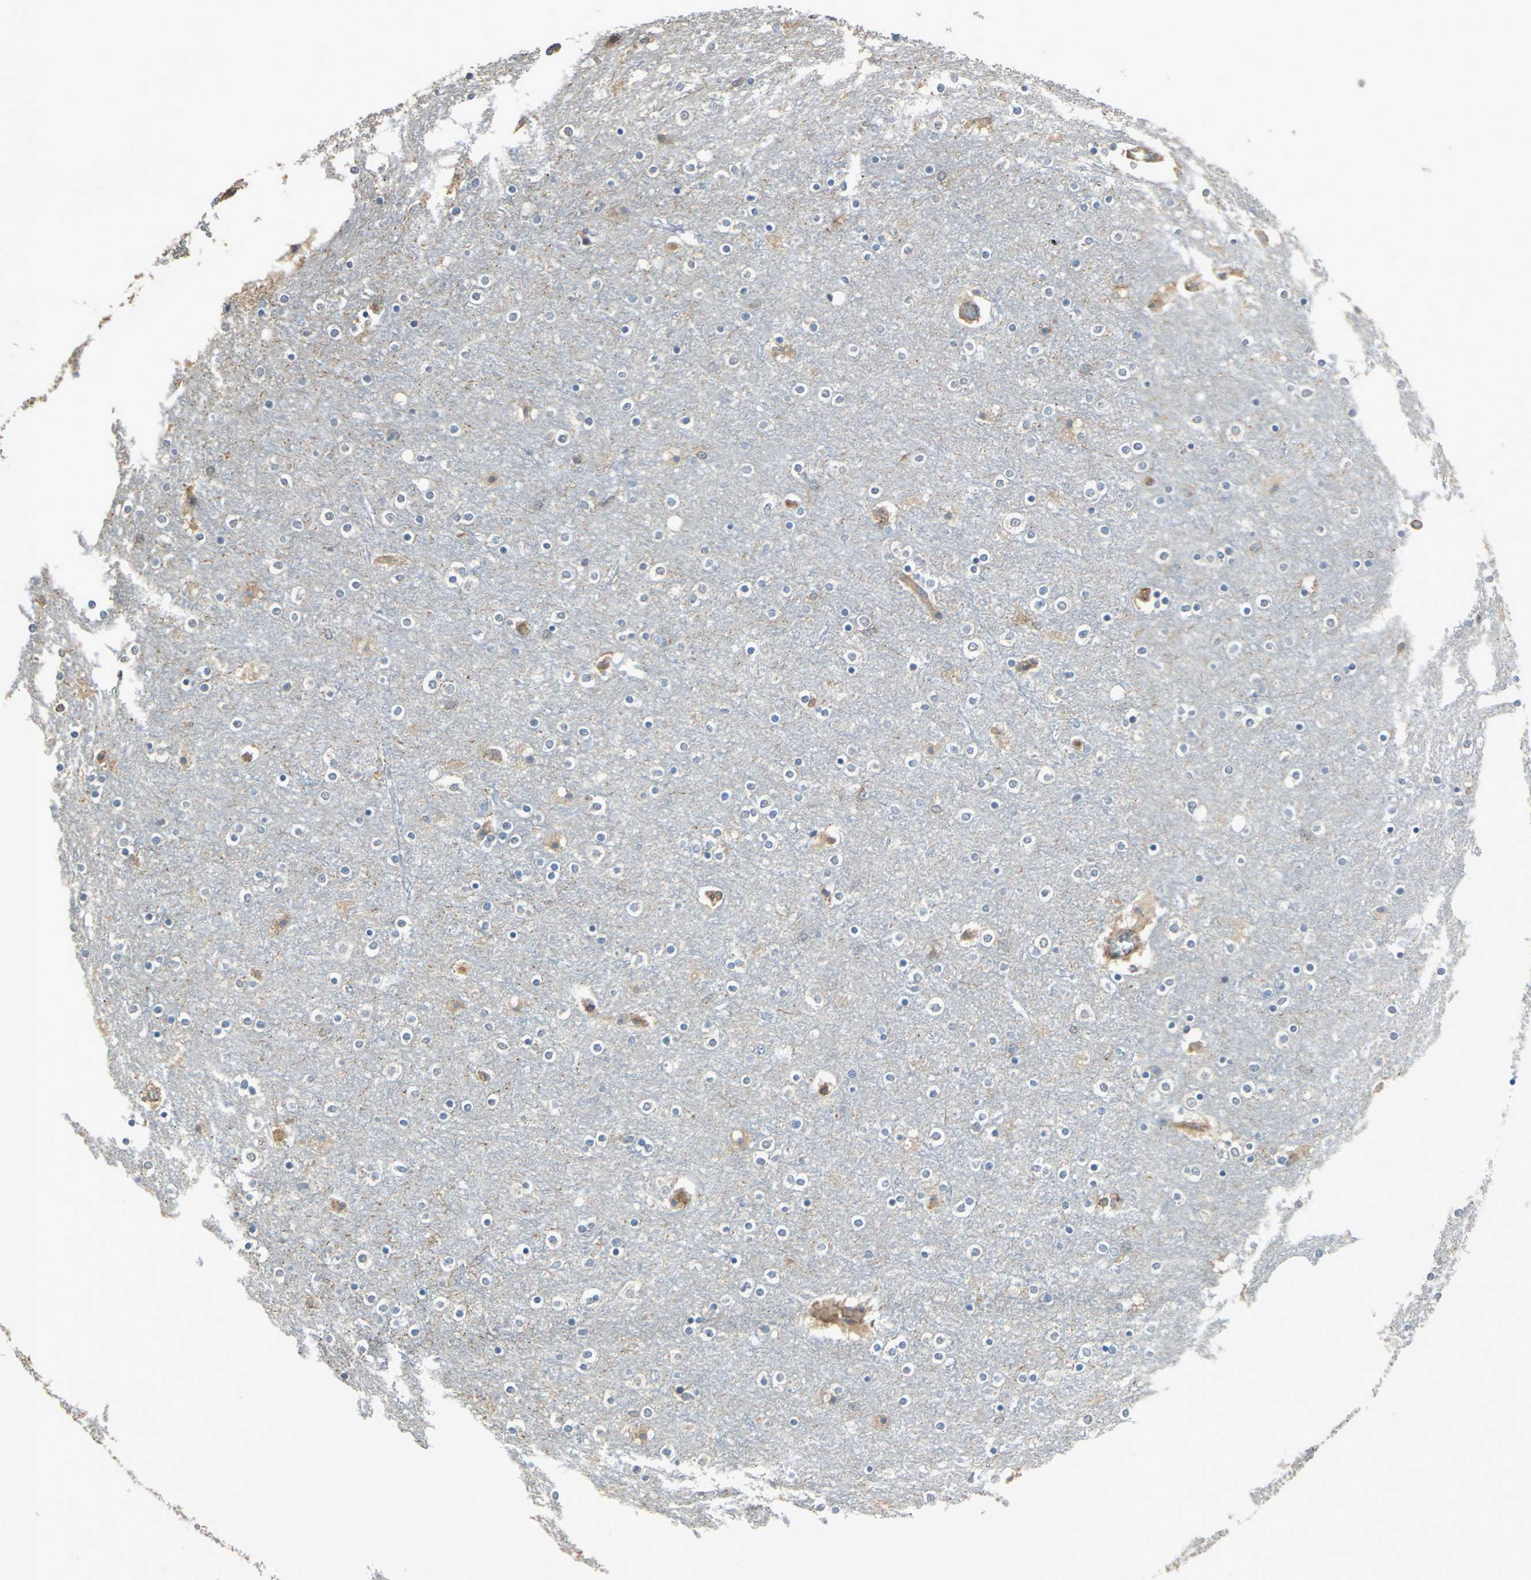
{"staining": {"intensity": "weak", "quantity": "25%-75%", "location": "cytoplasmic/membranous"}, "tissue": "cerebral cortex", "cell_type": "Endothelial cells", "image_type": "normal", "snomed": [{"axis": "morphology", "description": "Normal tissue, NOS"}, {"axis": "topography", "description": "Cerebral cortex"}], "caption": "A photomicrograph of cerebral cortex stained for a protein shows weak cytoplasmic/membranous brown staining in endothelial cells.", "gene": "RAPGEF1", "patient": {"sex": "female", "age": 54}}